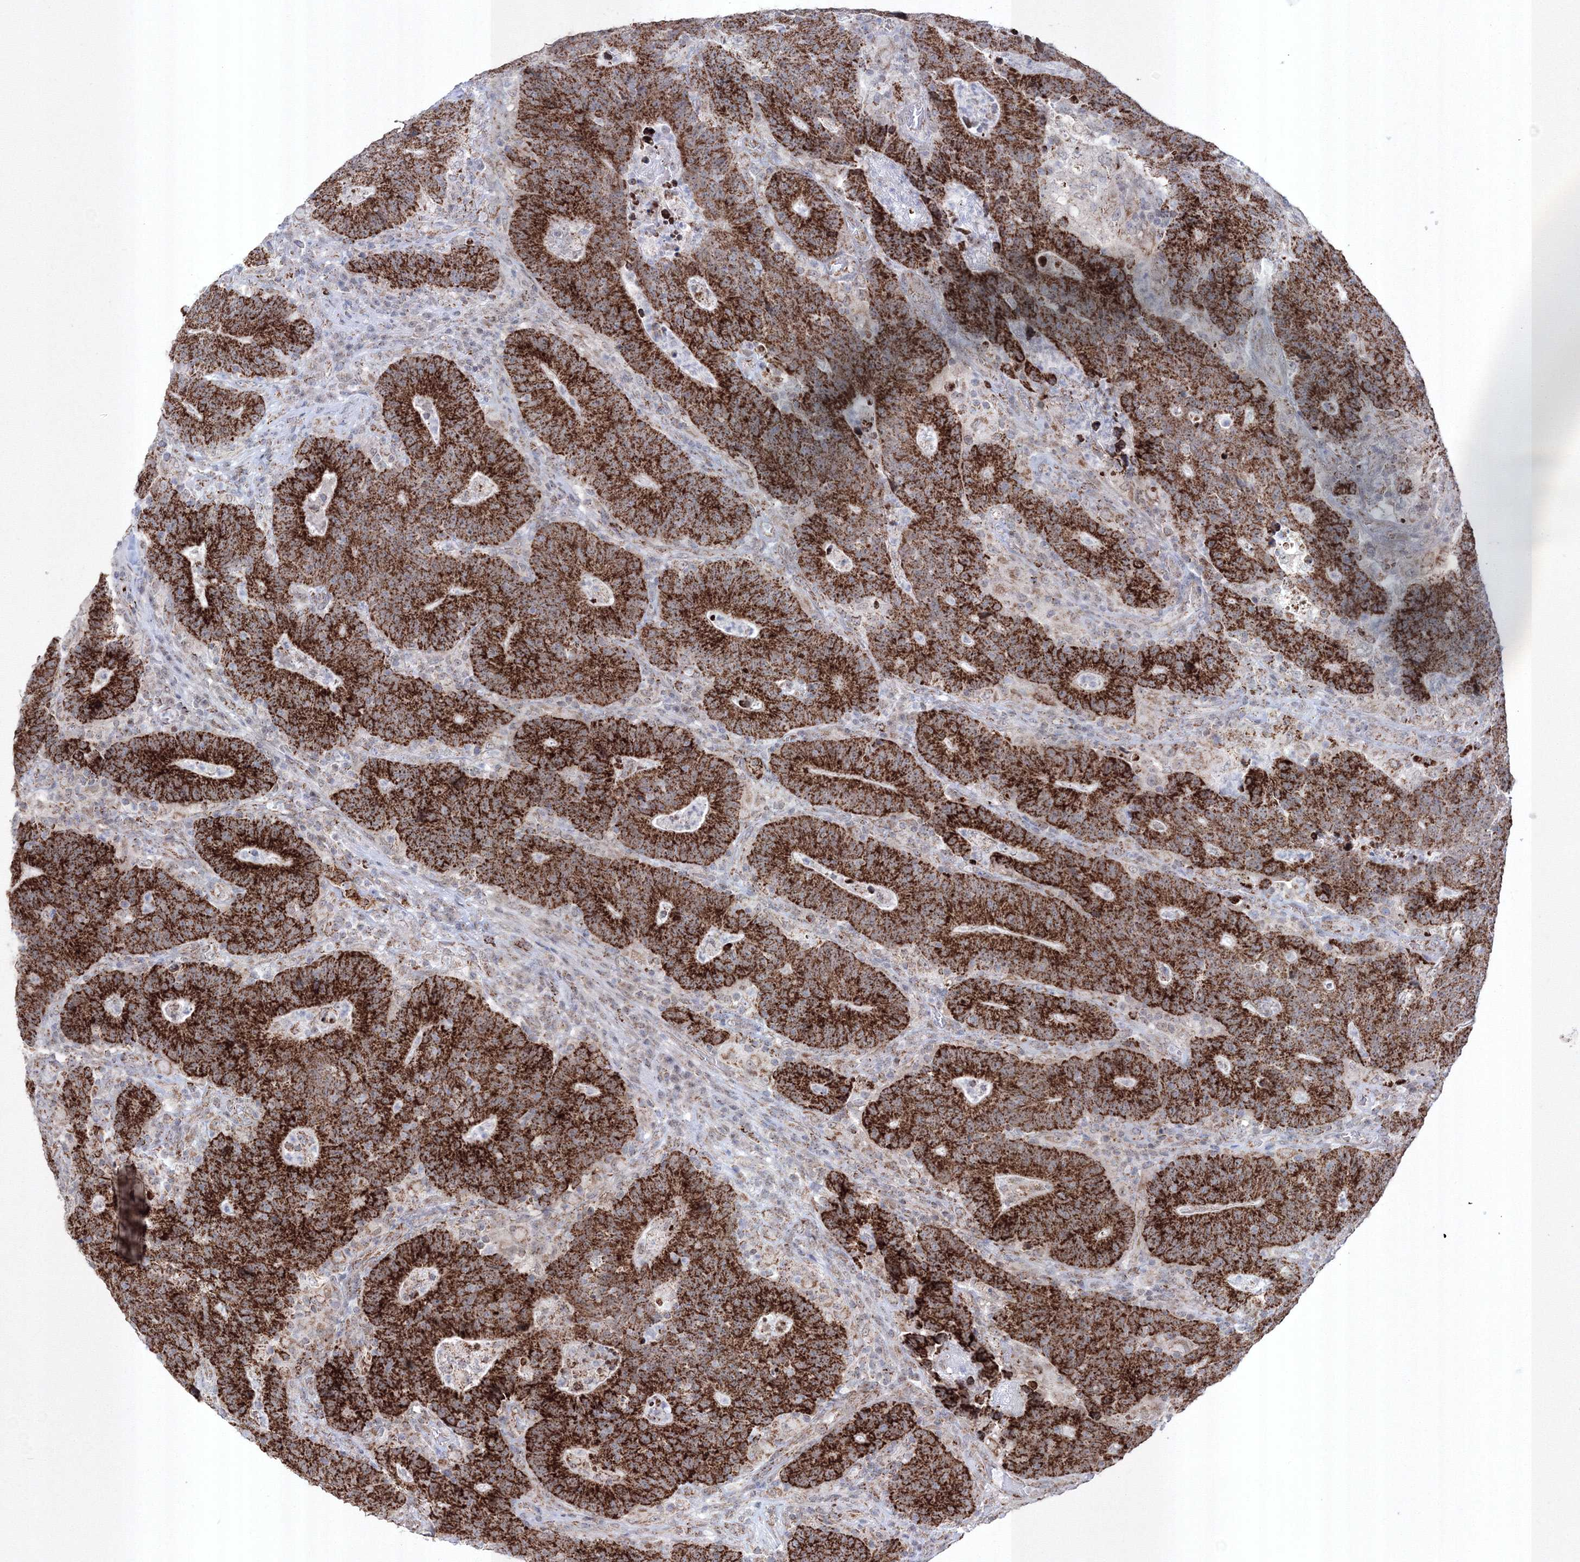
{"staining": {"intensity": "strong", "quantity": ">75%", "location": "cytoplasmic/membranous"}, "tissue": "colorectal cancer", "cell_type": "Tumor cells", "image_type": "cancer", "snomed": [{"axis": "morphology", "description": "Normal tissue, NOS"}, {"axis": "morphology", "description": "Adenocarcinoma, NOS"}, {"axis": "topography", "description": "Colon"}], "caption": "Human colorectal adenocarcinoma stained with a protein marker demonstrates strong staining in tumor cells.", "gene": "GRSF1", "patient": {"sex": "female", "age": 75}}